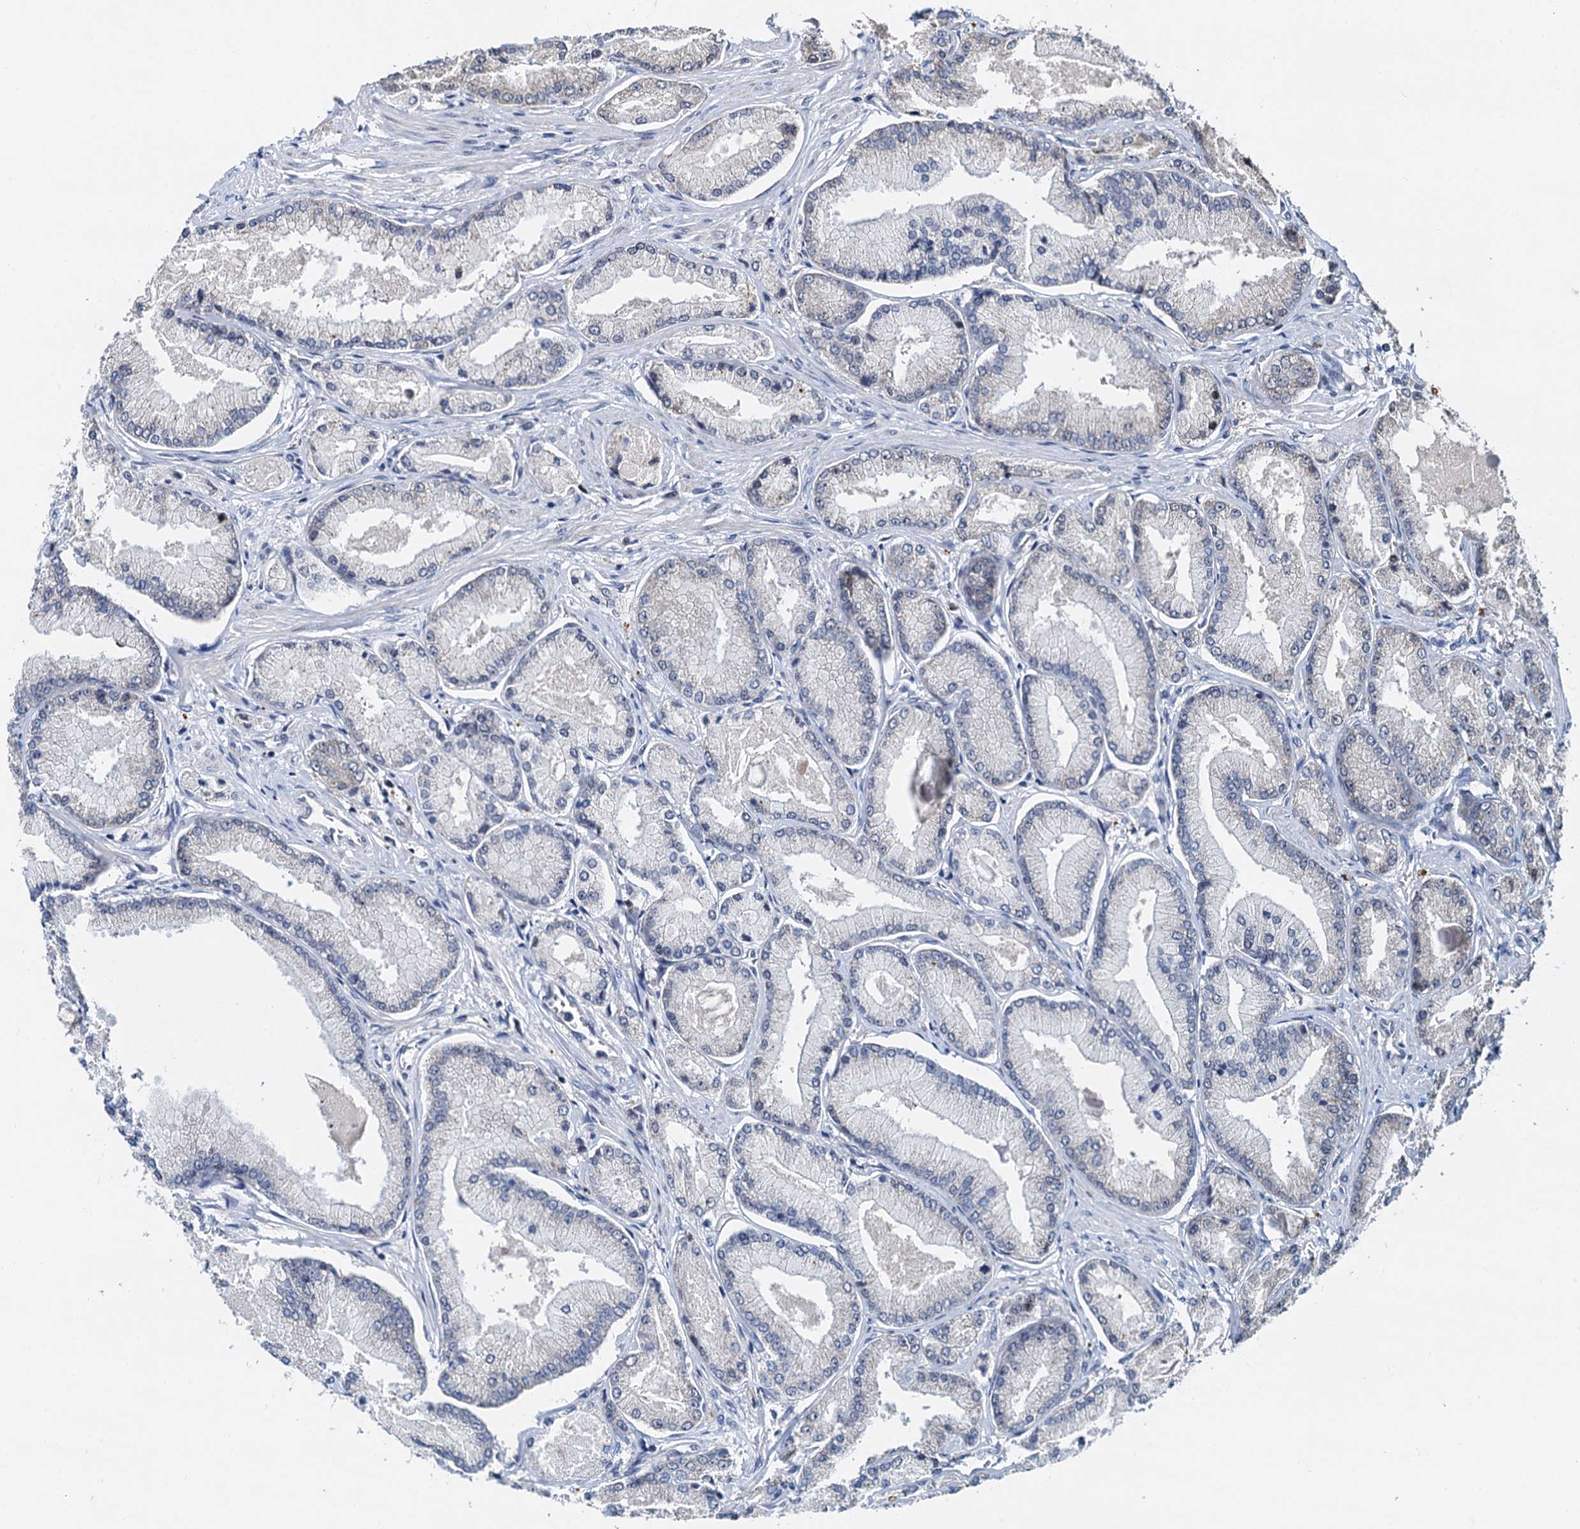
{"staining": {"intensity": "negative", "quantity": "none", "location": "none"}, "tissue": "prostate cancer", "cell_type": "Tumor cells", "image_type": "cancer", "snomed": [{"axis": "morphology", "description": "Adenocarcinoma, Low grade"}, {"axis": "topography", "description": "Prostate"}], "caption": "Immunohistochemical staining of human prostate cancer shows no significant staining in tumor cells.", "gene": "DNAJC21", "patient": {"sex": "male", "age": 74}}